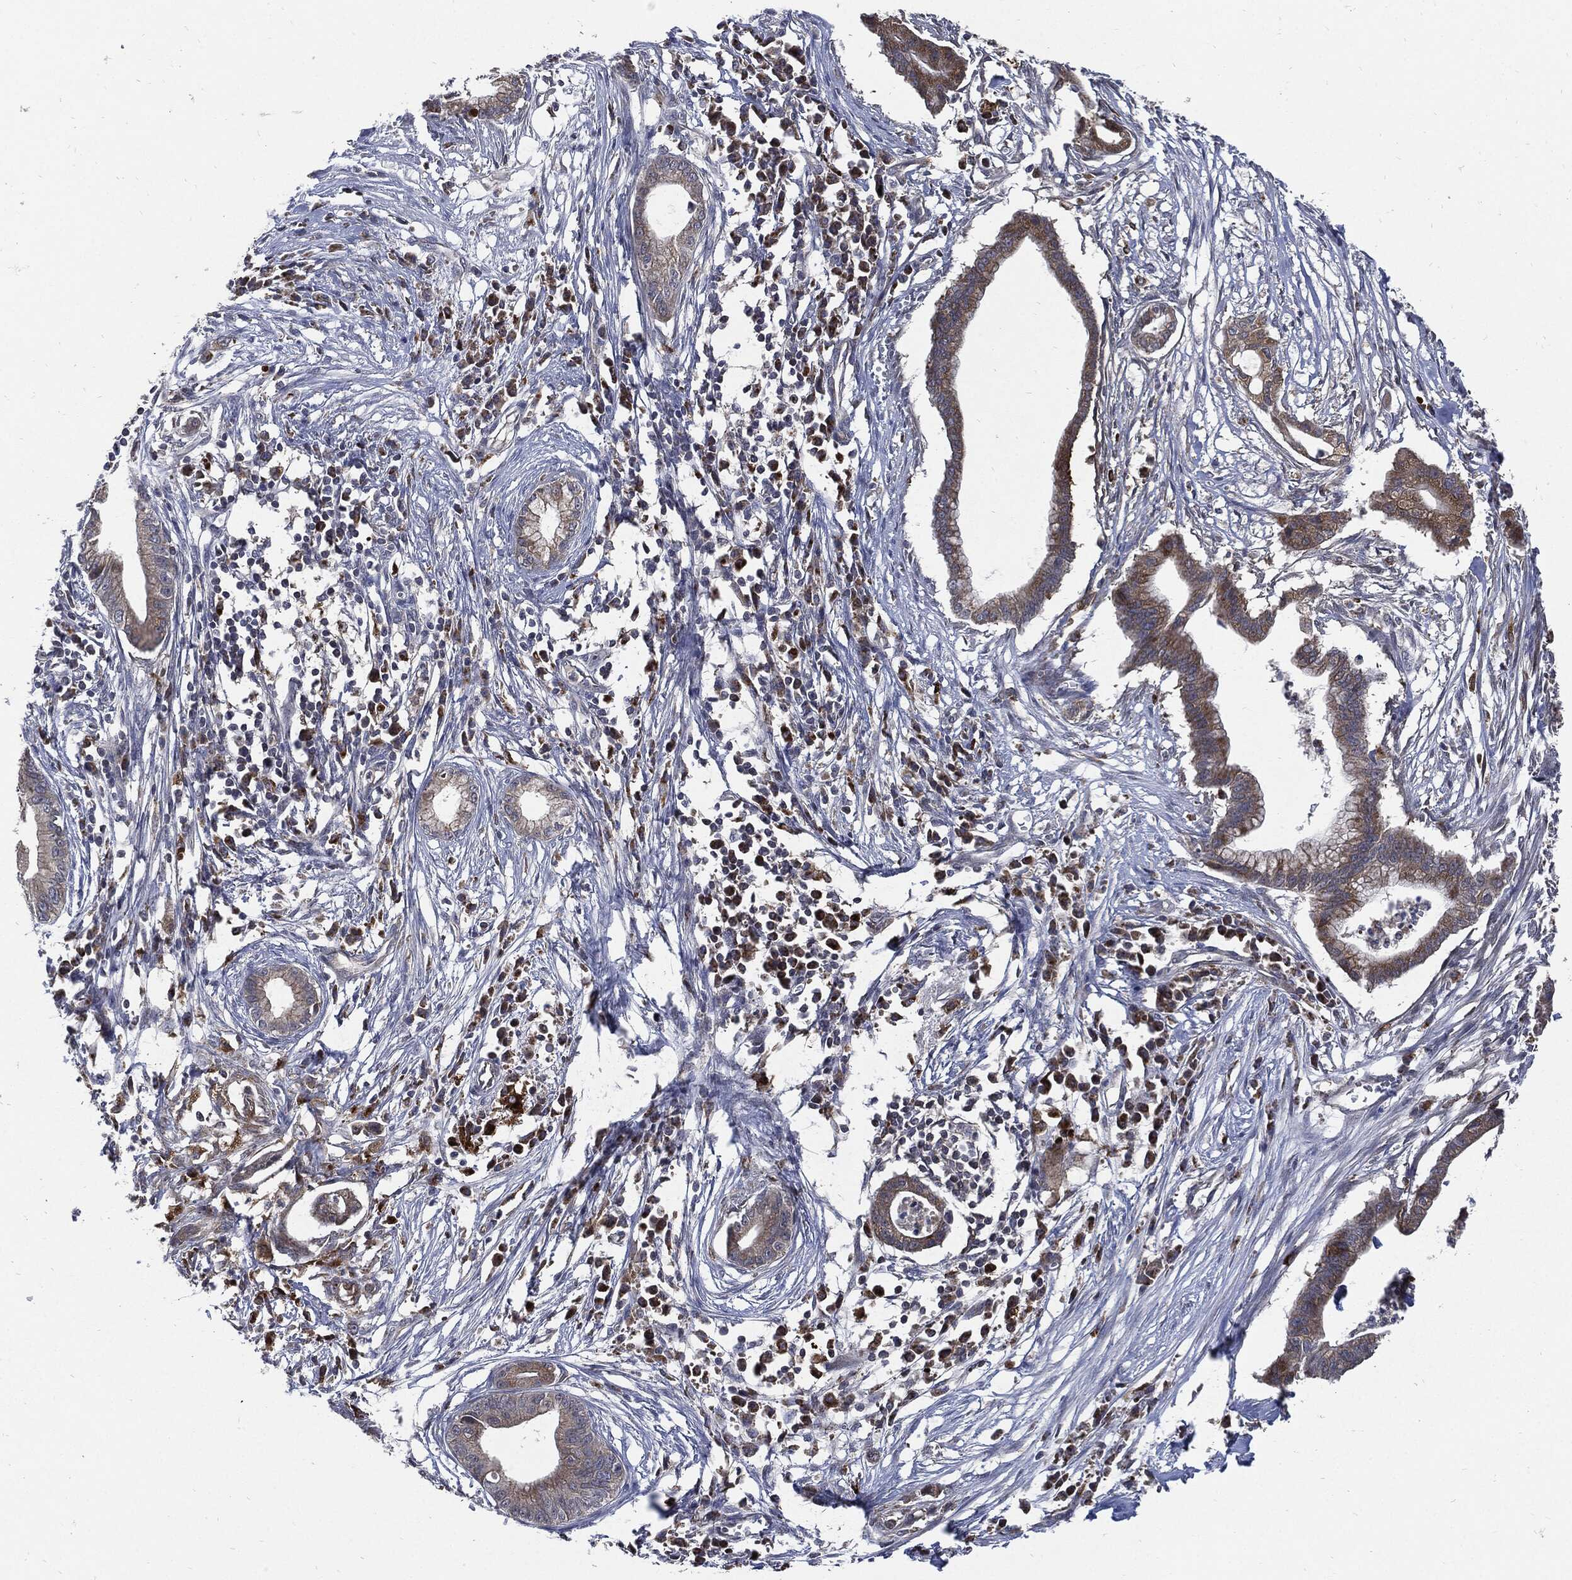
{"staining": {"intensity": "weak", "quantity": ">75%", "location": "cytoplasmic/membranous"}, "tissue": "pancreatic cancer", "cell_type": "Tumor cells", "image_type": "cancer", "snomed": [{"axis": "morphology", "description": "Normal tissue, NOS"}, {"axis": "morphology", "description": "Adenocarcinoma, NOS"}, {"axis": "topography", "description": "Pancreas"}], "caption": "Pancreatic adenocarcinoma stained with a brown dye exhibits weak cytoplasmic/membranous positive expression in about >75% of tumor cells.", "gene": "SLC31A2", "patient": {"sex": "female", "age": 58}}